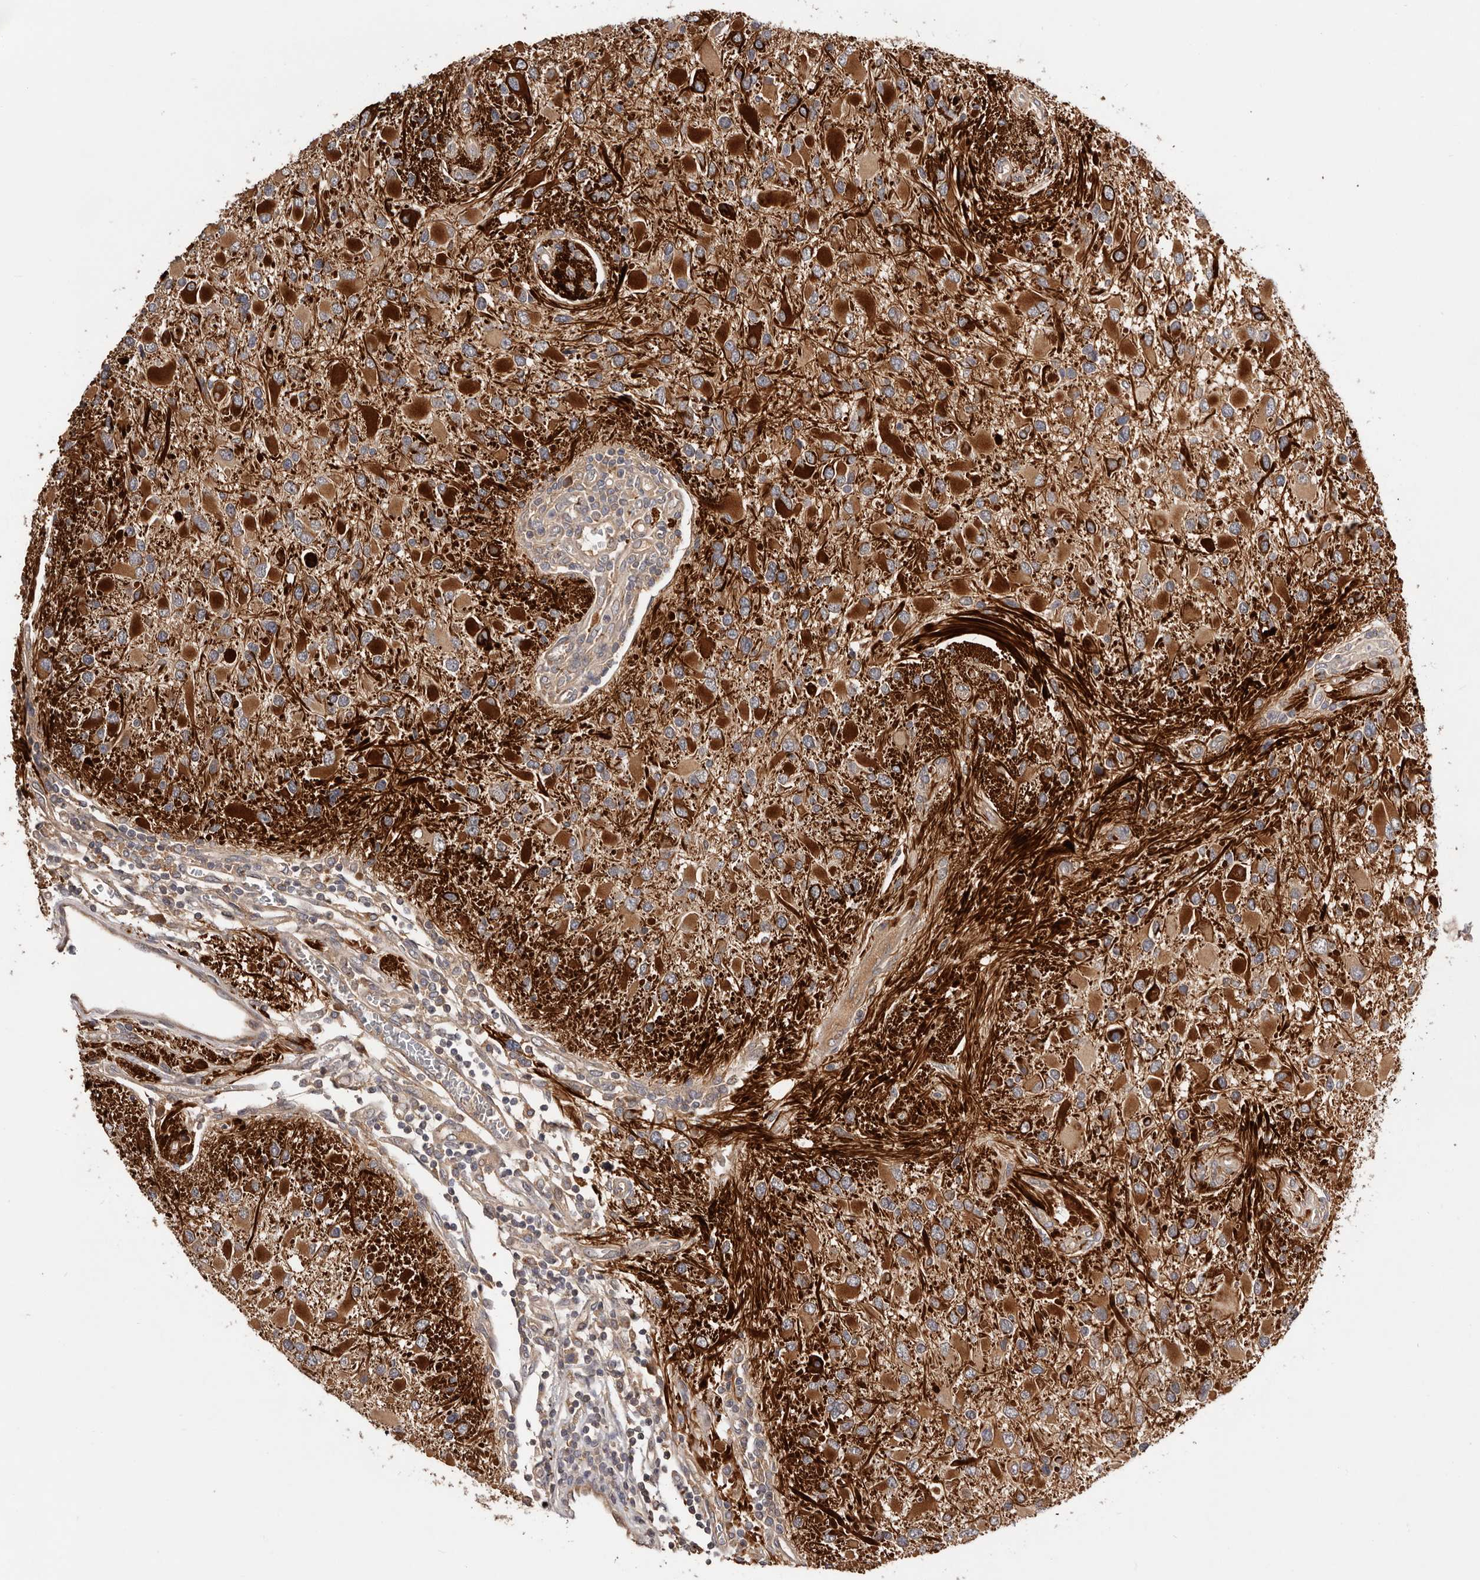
{"staining": {"intensity": "strong", "quantity": ">75%", "location": "cytoplasmic/membranous"}, "tissue": "glioma", "cell_type": "Tumor cells", "image_type": "cancer", "snomed": [{"axis": "morphology", "description": "Glioma, malignant, High grade"}, {"axis": "topography", "description": "Brain"}], "caption": "Protein expression analysis of human high-grade glioma (malignant) reveals strong cytoplasmic/membranous staining in approximately >75% of tumor cells.", "gene": "DOP1A", "patient": {"sex": "male", "age": 53}}